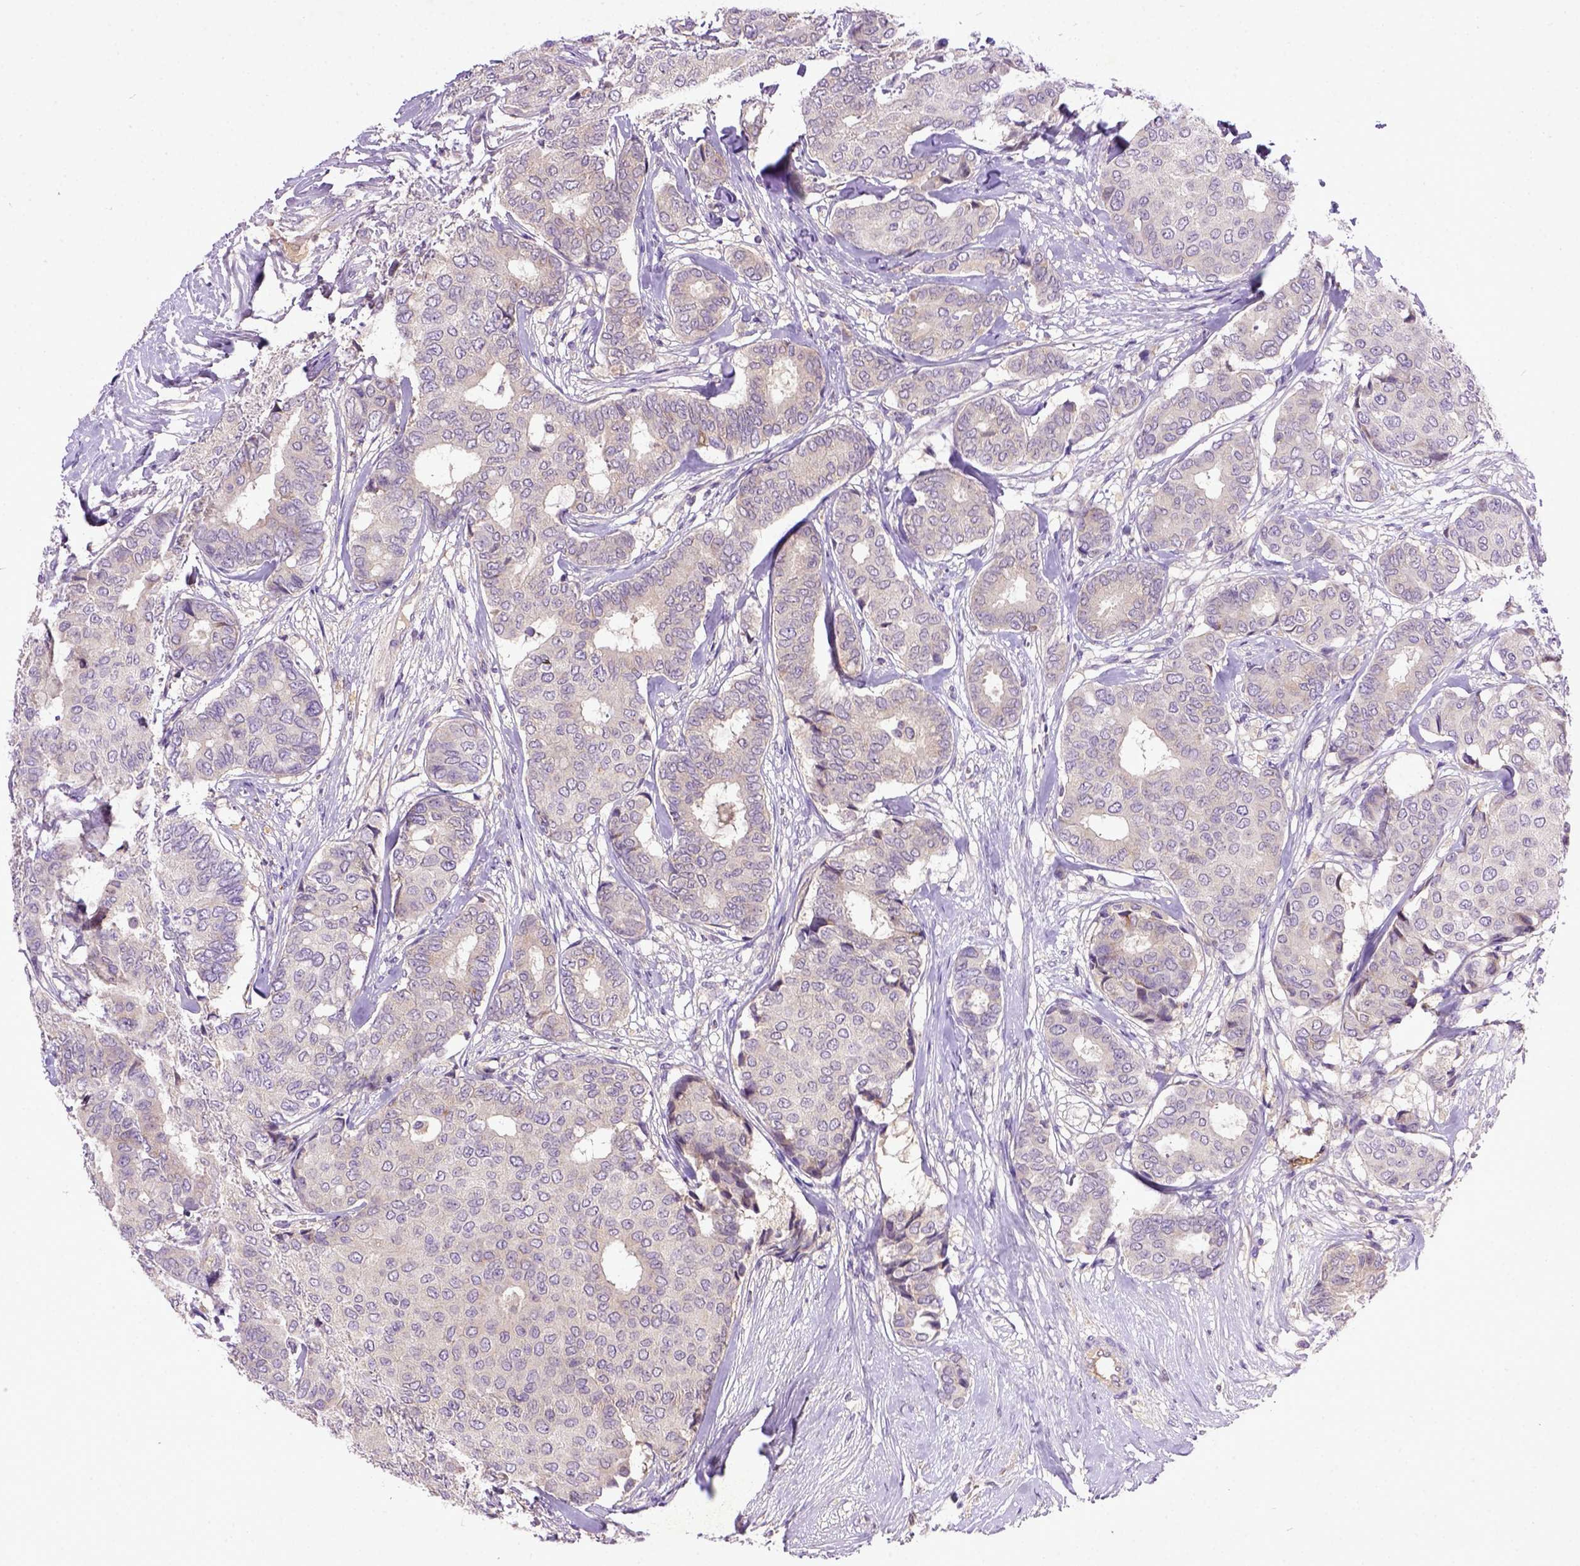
{"staining": {"intensity": "negative", "quantity": "none", "location": "none"}, "tissue": "breast cancer", "cell_type": "Tumor cells", "image_type": "cancer", "snomed": [{"axis": "morphology", "description": "Duct carcinoma"}, {"axis": "topography", "description": "Breast"}], "caption": "A photomicrograph of human invasive ductal carcinoma (breast) is negative for staining in tumor cells.", "gene": "DEPDC1B", "patient": {"sex": "female", "age": 75}}